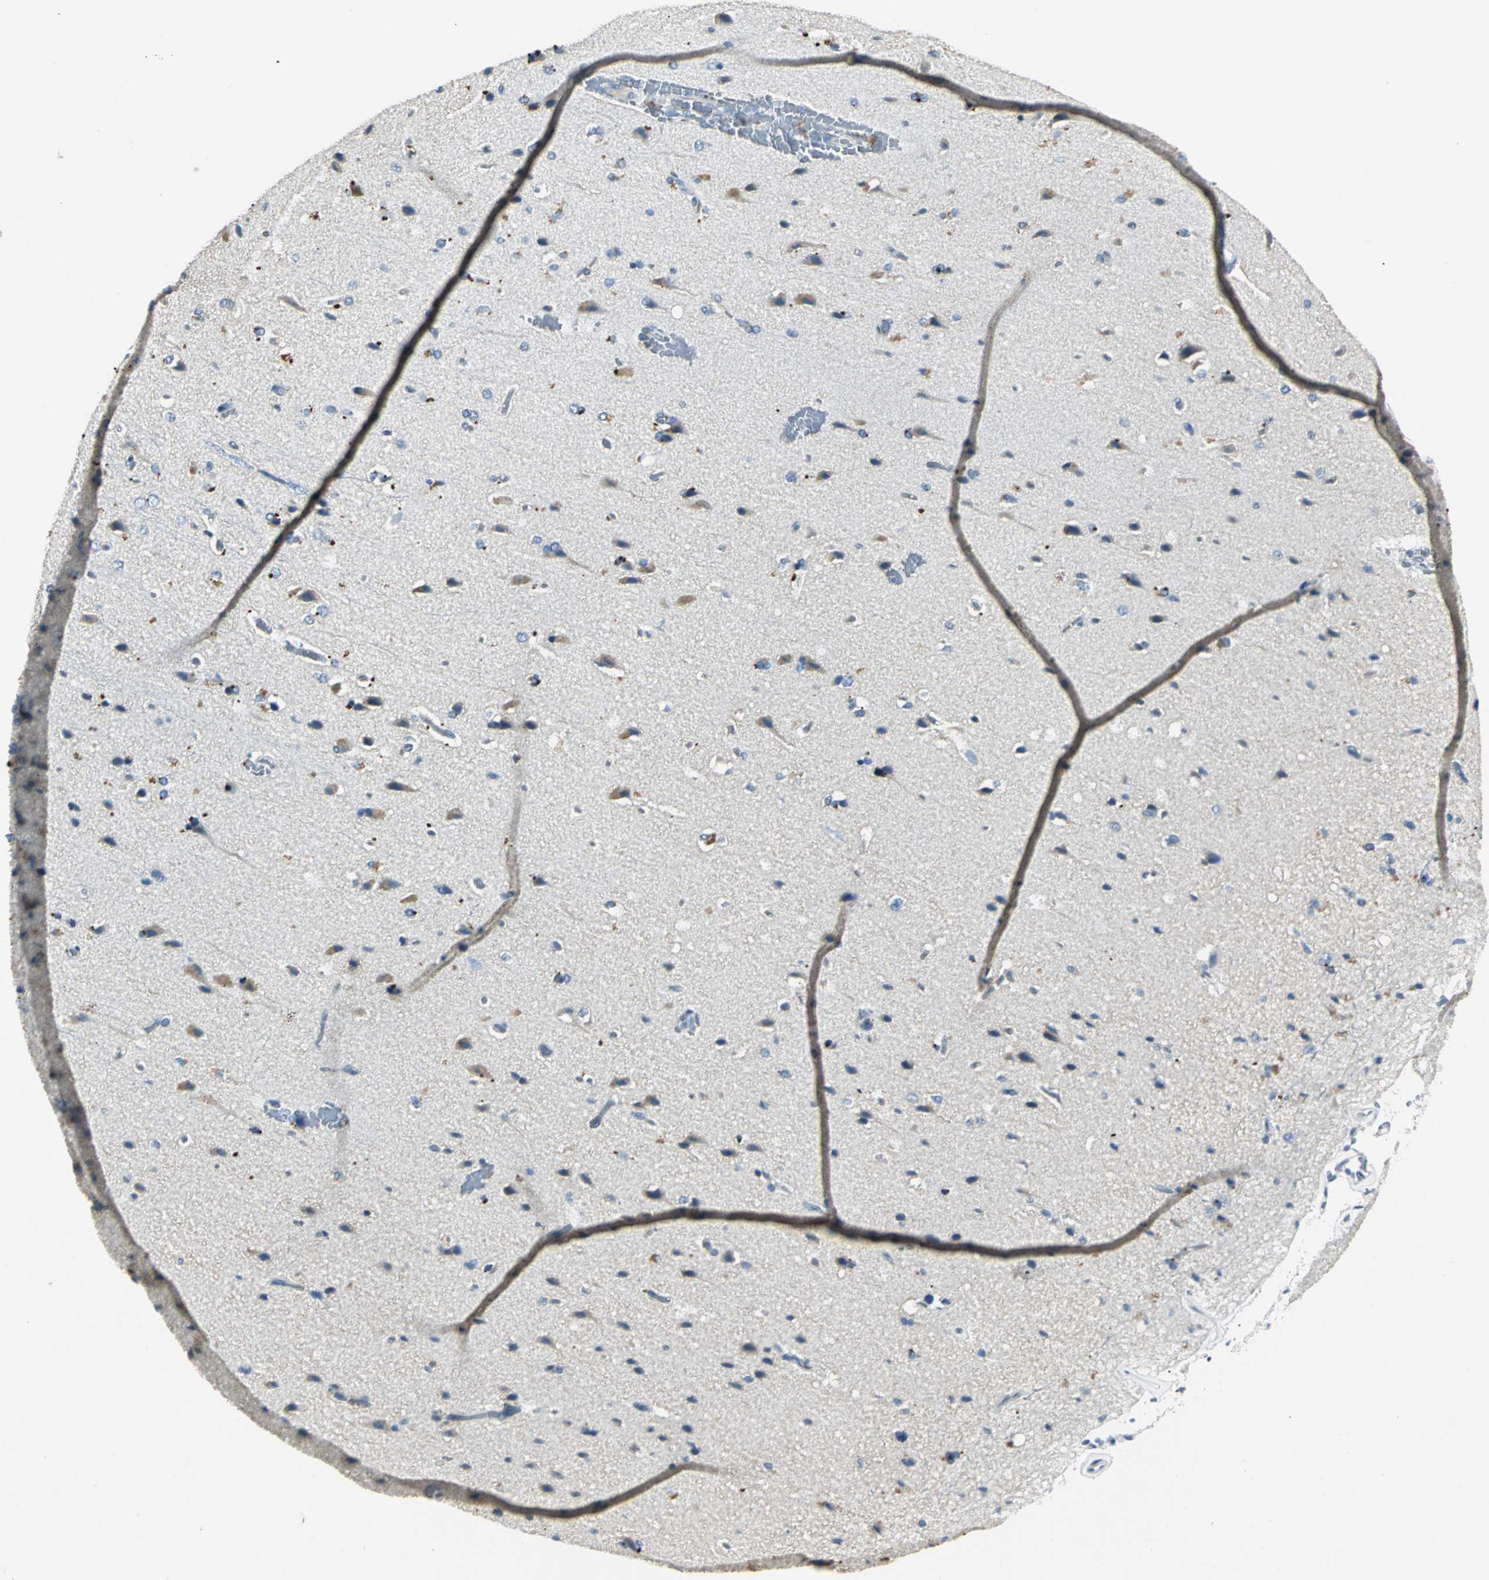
{"staining": {"intensity": "negative", "quantity": "none", "location": "none"}, "tissue": "cerebral cortex", "cell_type": "Endothelial cells", "image_type": "normal", "snomed": [{"axis": "morphology", "description": "Normal tissue, NOS"}, {"axis": "topography", "description": "Cerebral cortex"}], "caption": "Cerebral cortex stained for a protein using immunohistochemistry (IHC) demonstrates no expression endothelial cells.", "gene": "RIPOR1", "patient": {"sex": "male", "age": 62}}